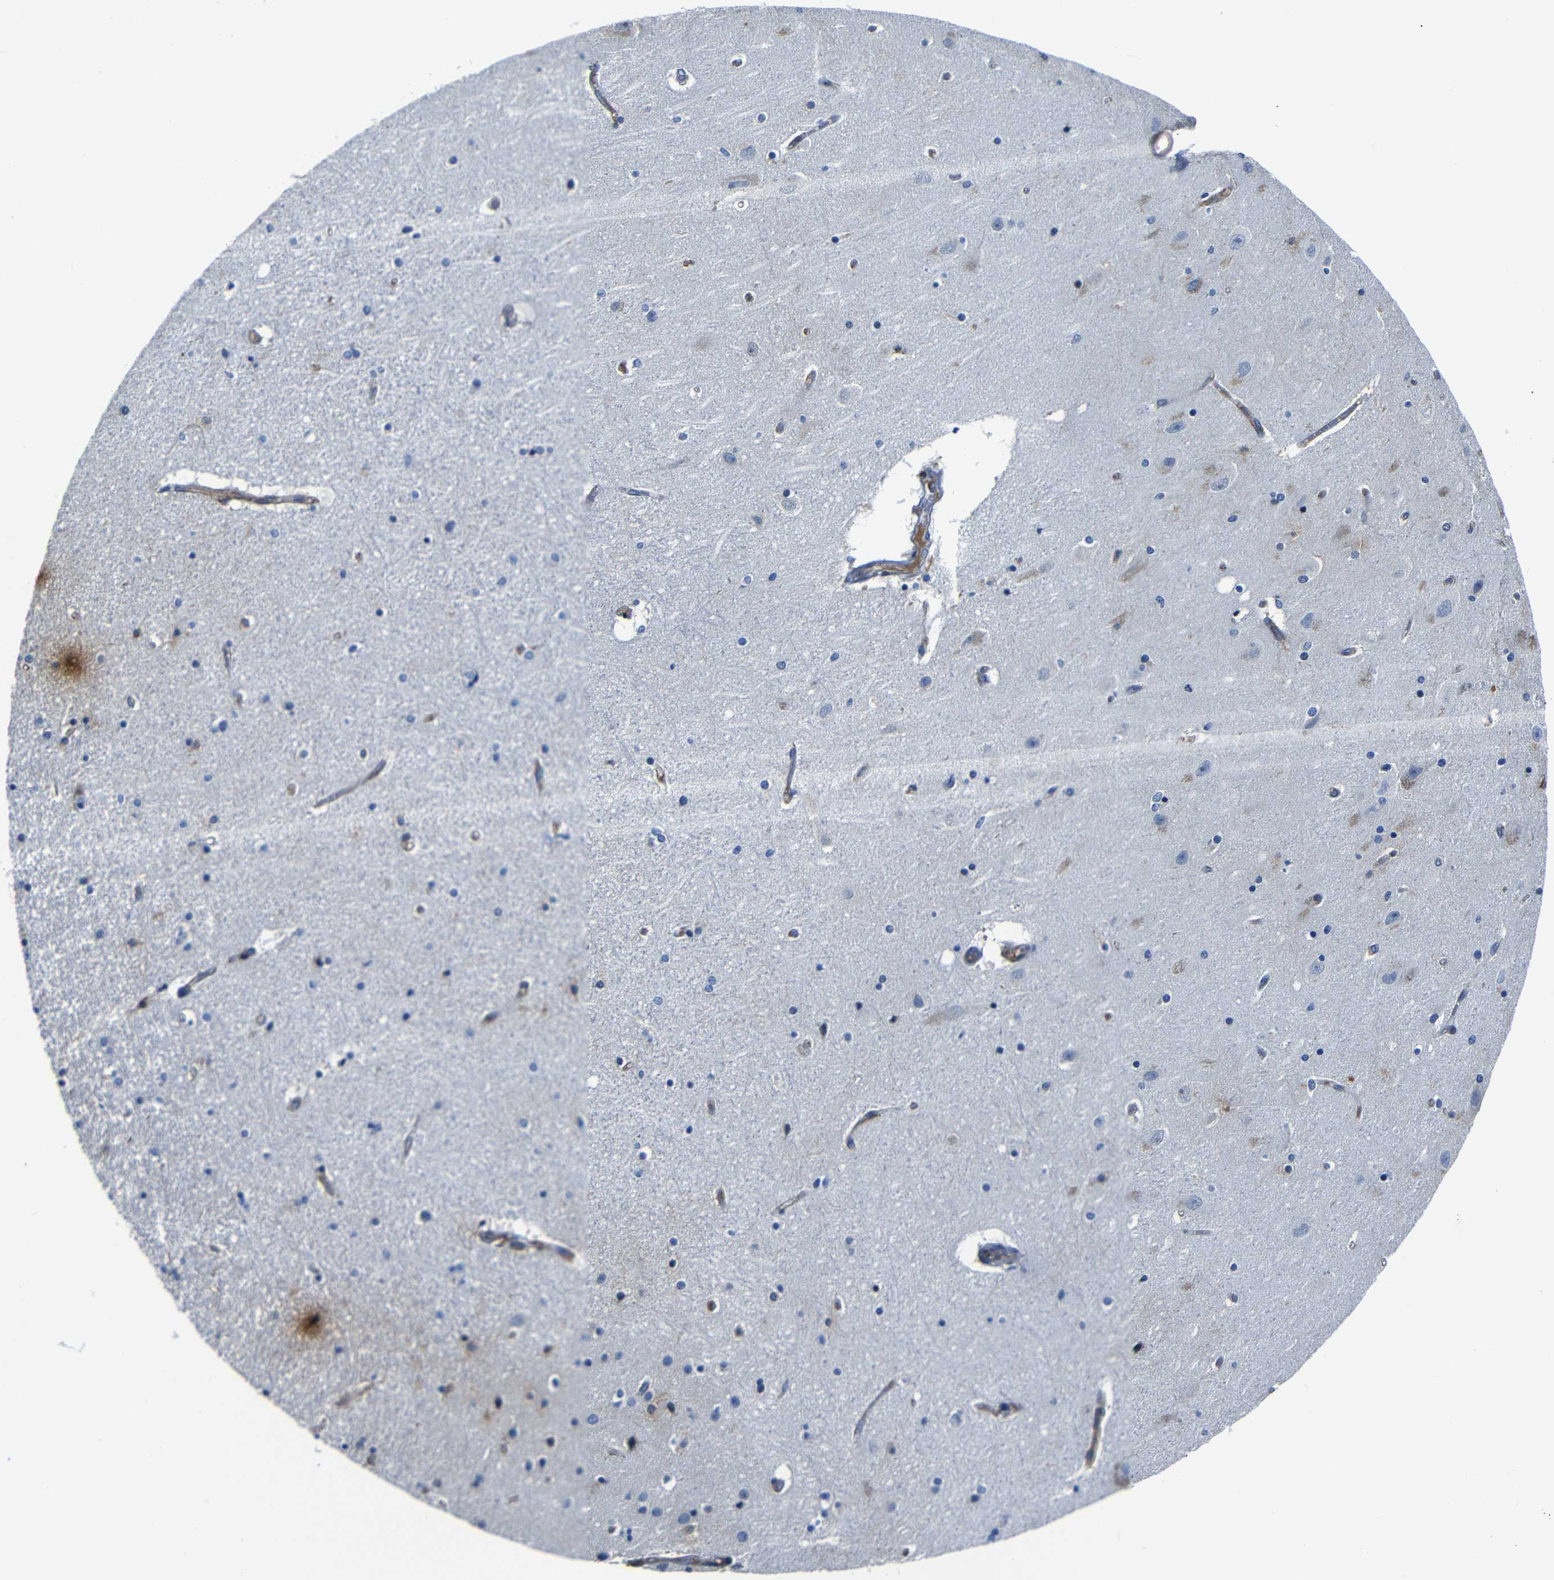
{"staining": {"intensity": "negative", "quantity": "none", "location": "none"}, "tissue": "hippocampus", "cell_type": "Glial cells", "image_type": "normal", "snomed": [{"axis": "morphology", "description": "Normal tissue, NOS"}, {"axis": "topography", "description": "Hippocampus"}], "caption": "The photomicrograph shows no significant staining in glial cells of hippocampus.", "gene": "AFDN", "patient": {"sex": "female", "age": 54}}